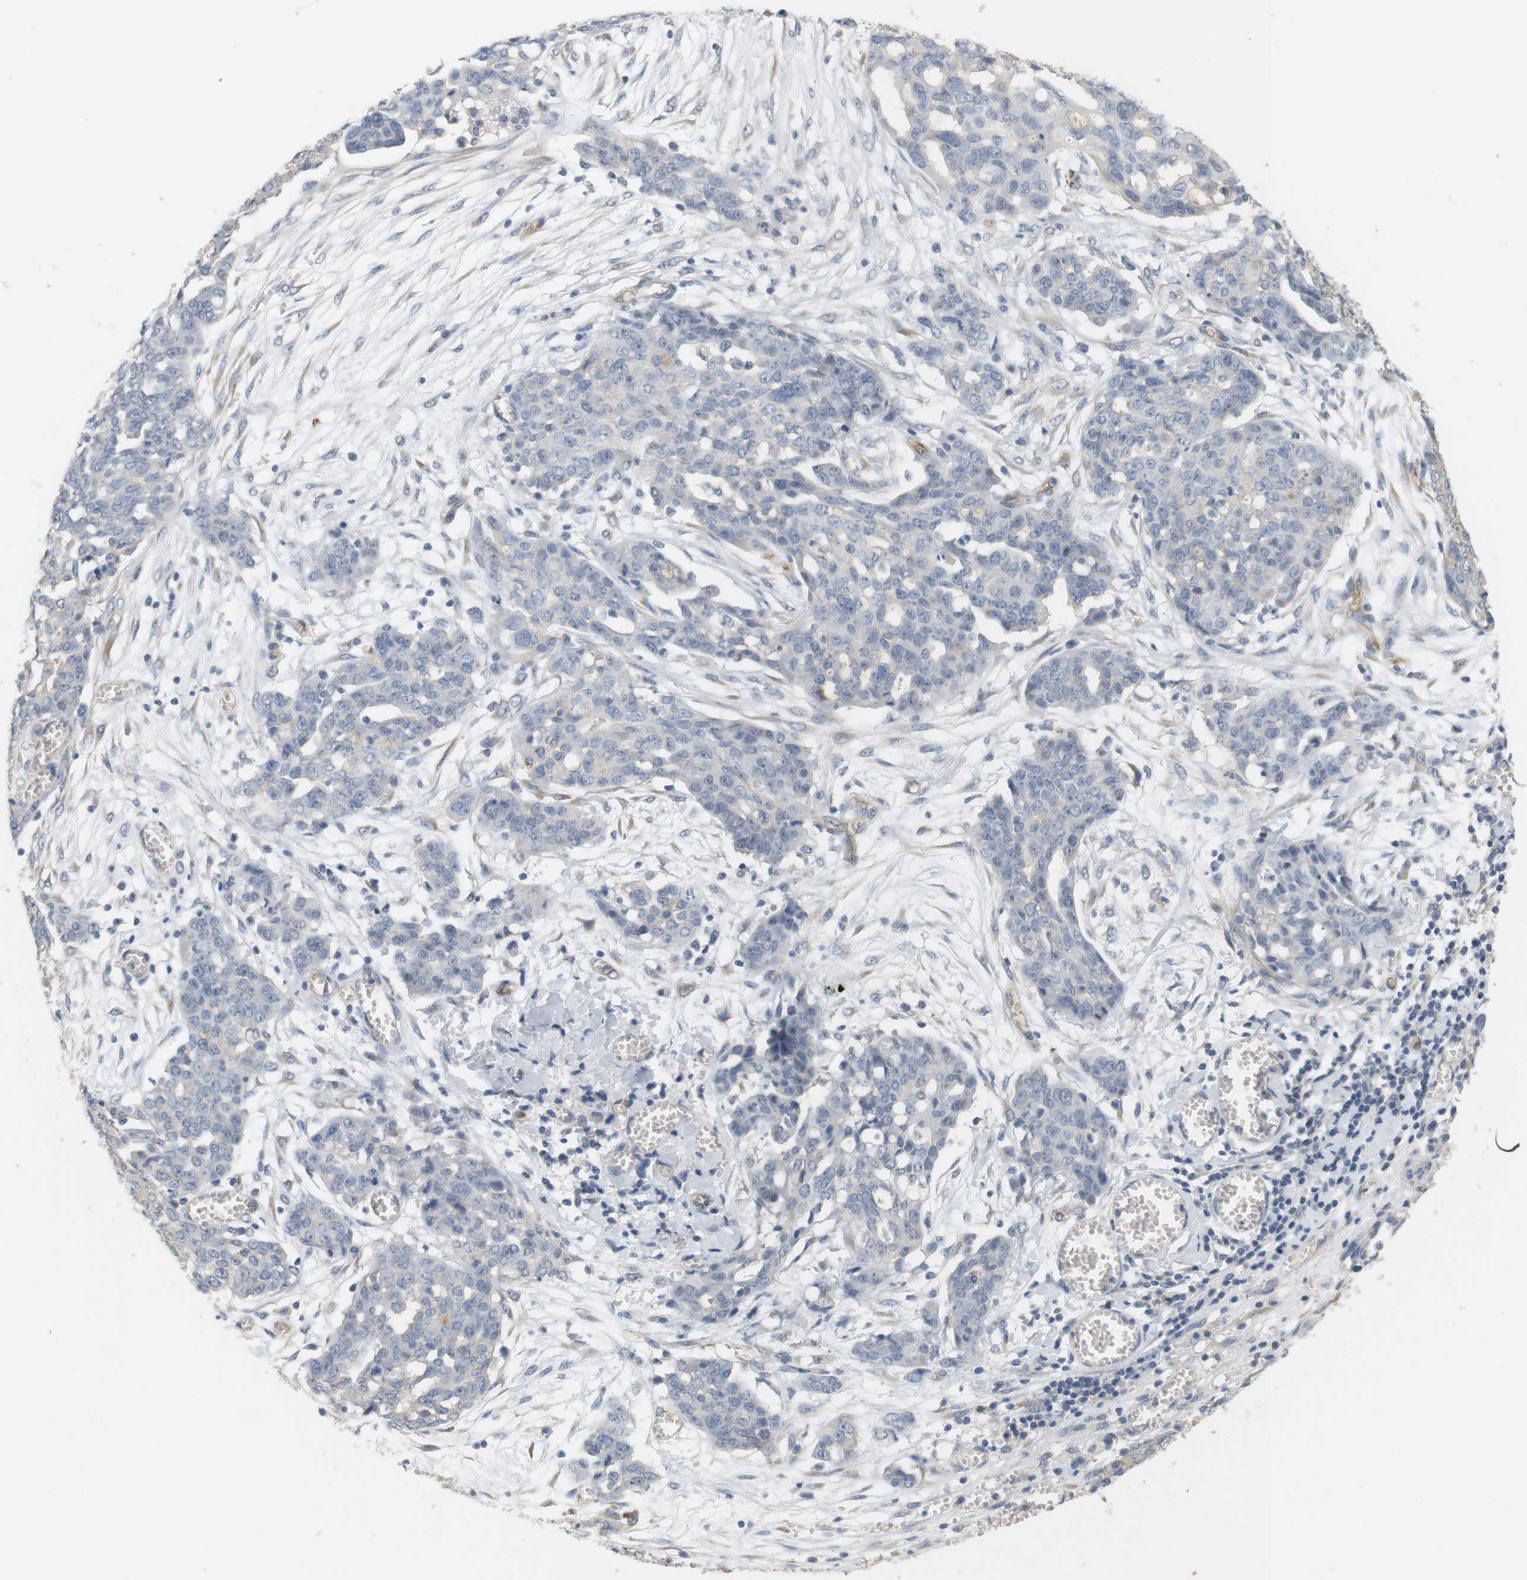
{"staining": {"intensity": "negative", "quantity": "none", "location": "none"}, "tissue": "ovarian cancer", "cell_type": "Tumor cells", "image_type": "cancer", "snomed": [{"axis": "morphology", "description": "Cystadenocarcinoma, serous, NOS"}, {"axis": "topography", "description": "Soft tissue"}, {"axis": "topography", "description": "Ovary"}], "caption": "The image reveals no significant staining in tumor cells of ovarian cancer.", "gene": "OSR1", "patient": {"sex": "female", "age": 57}}